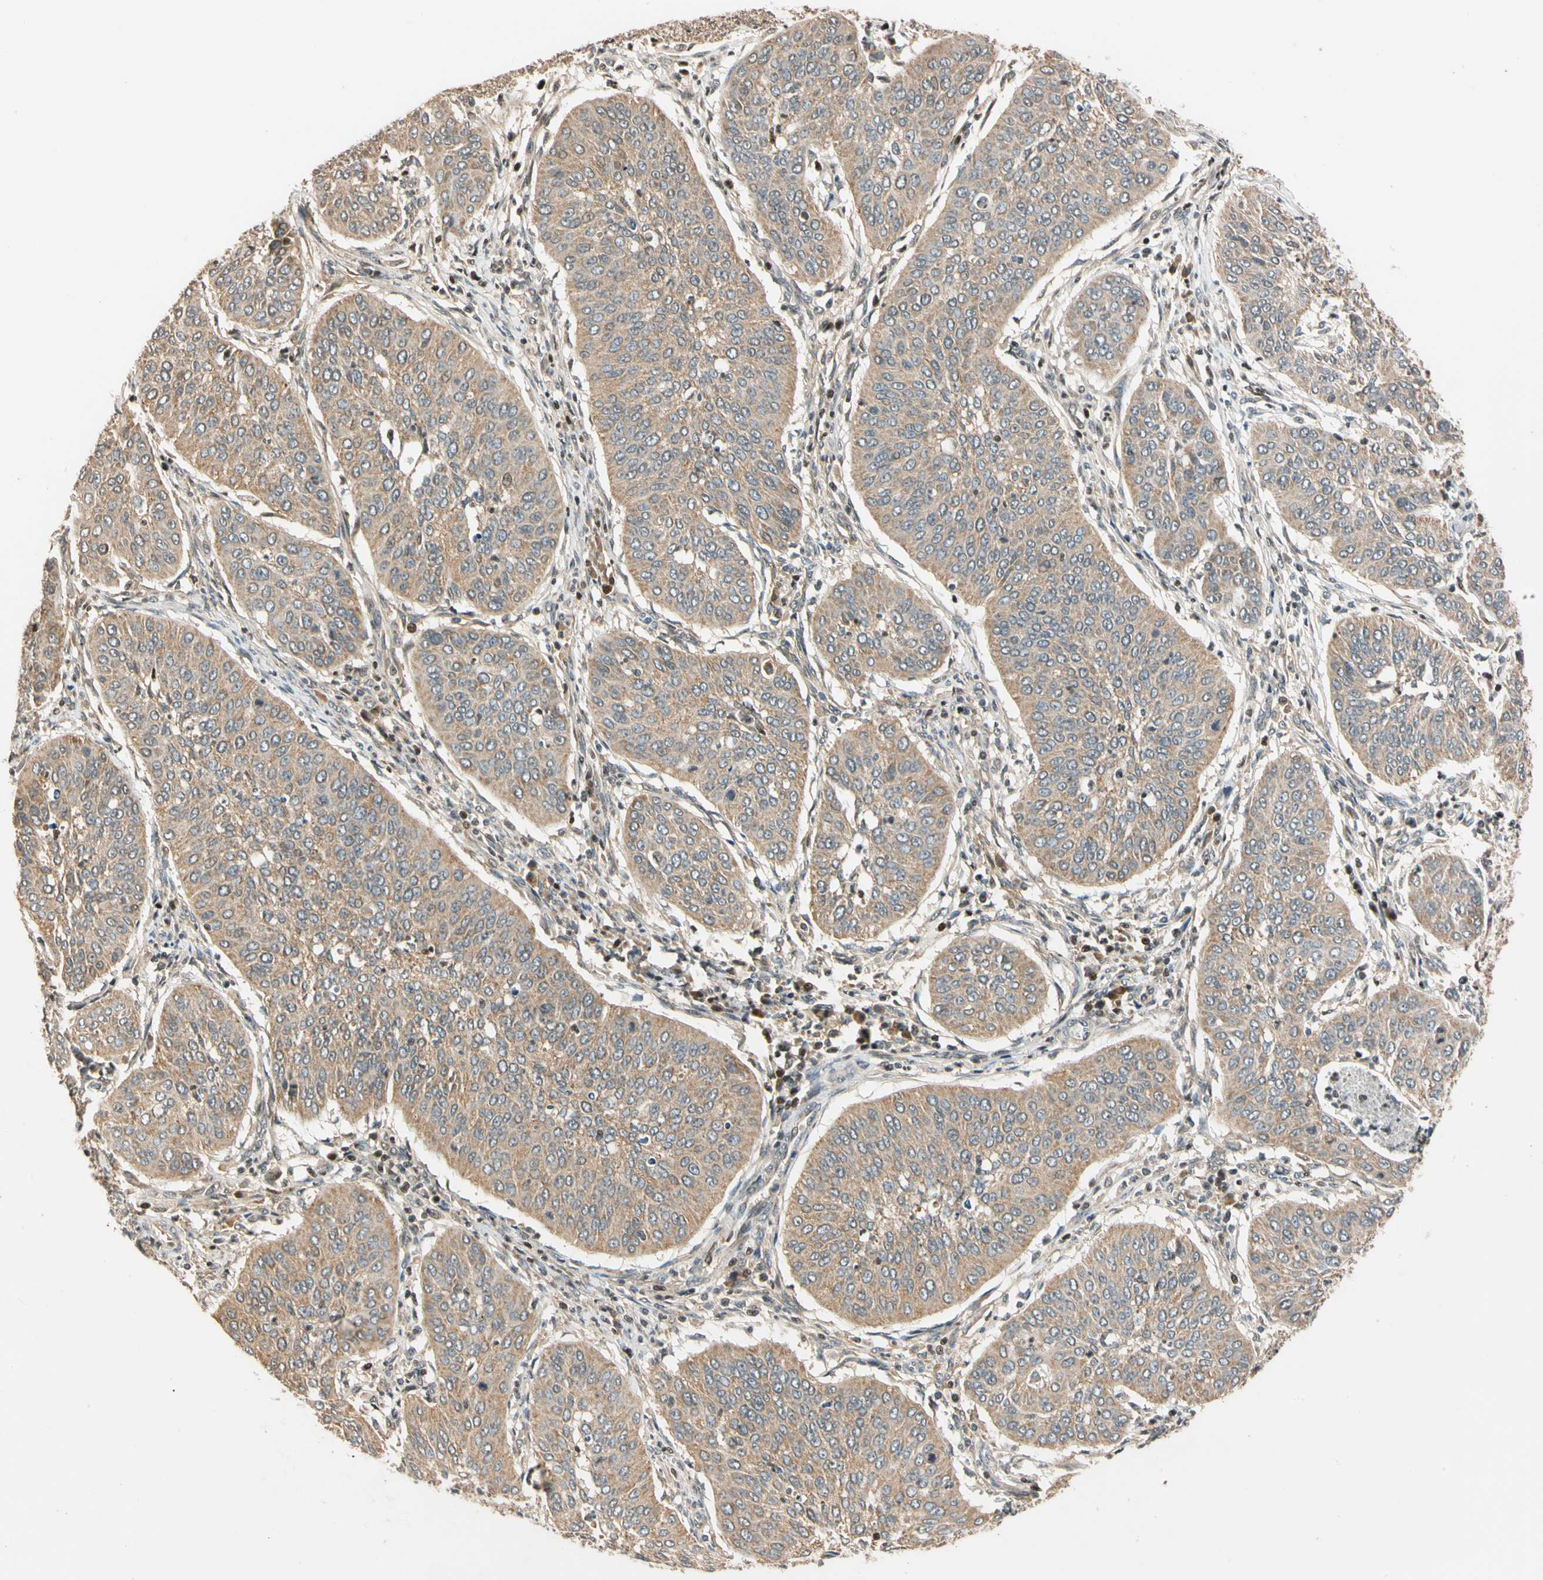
{"staining": {"intensity": "moderate", "quantity": ">75%", "location": "cytoplasmic/membranous"}, "tissue": "cervical cancer", "cell_type": "Tumor cells", "image_type": "cancer", "snomed": [{"axis": "morphology", "description": "Normal tissue, NOS"}, {"axis": "morphology", "description": "Squamous cell carcinoma, NOS"}, {"axis": "topography", "description": "Cervix"}], "caption": "Protein staining of cervical cancer tissue reveals moderate cytoplasmic/membranous staining in about >75% of tumor cells. (IHC, brightfield microscopy, high magnification).", "gene": "HECW1", "patient": {"sex": "female", "age": 39}}